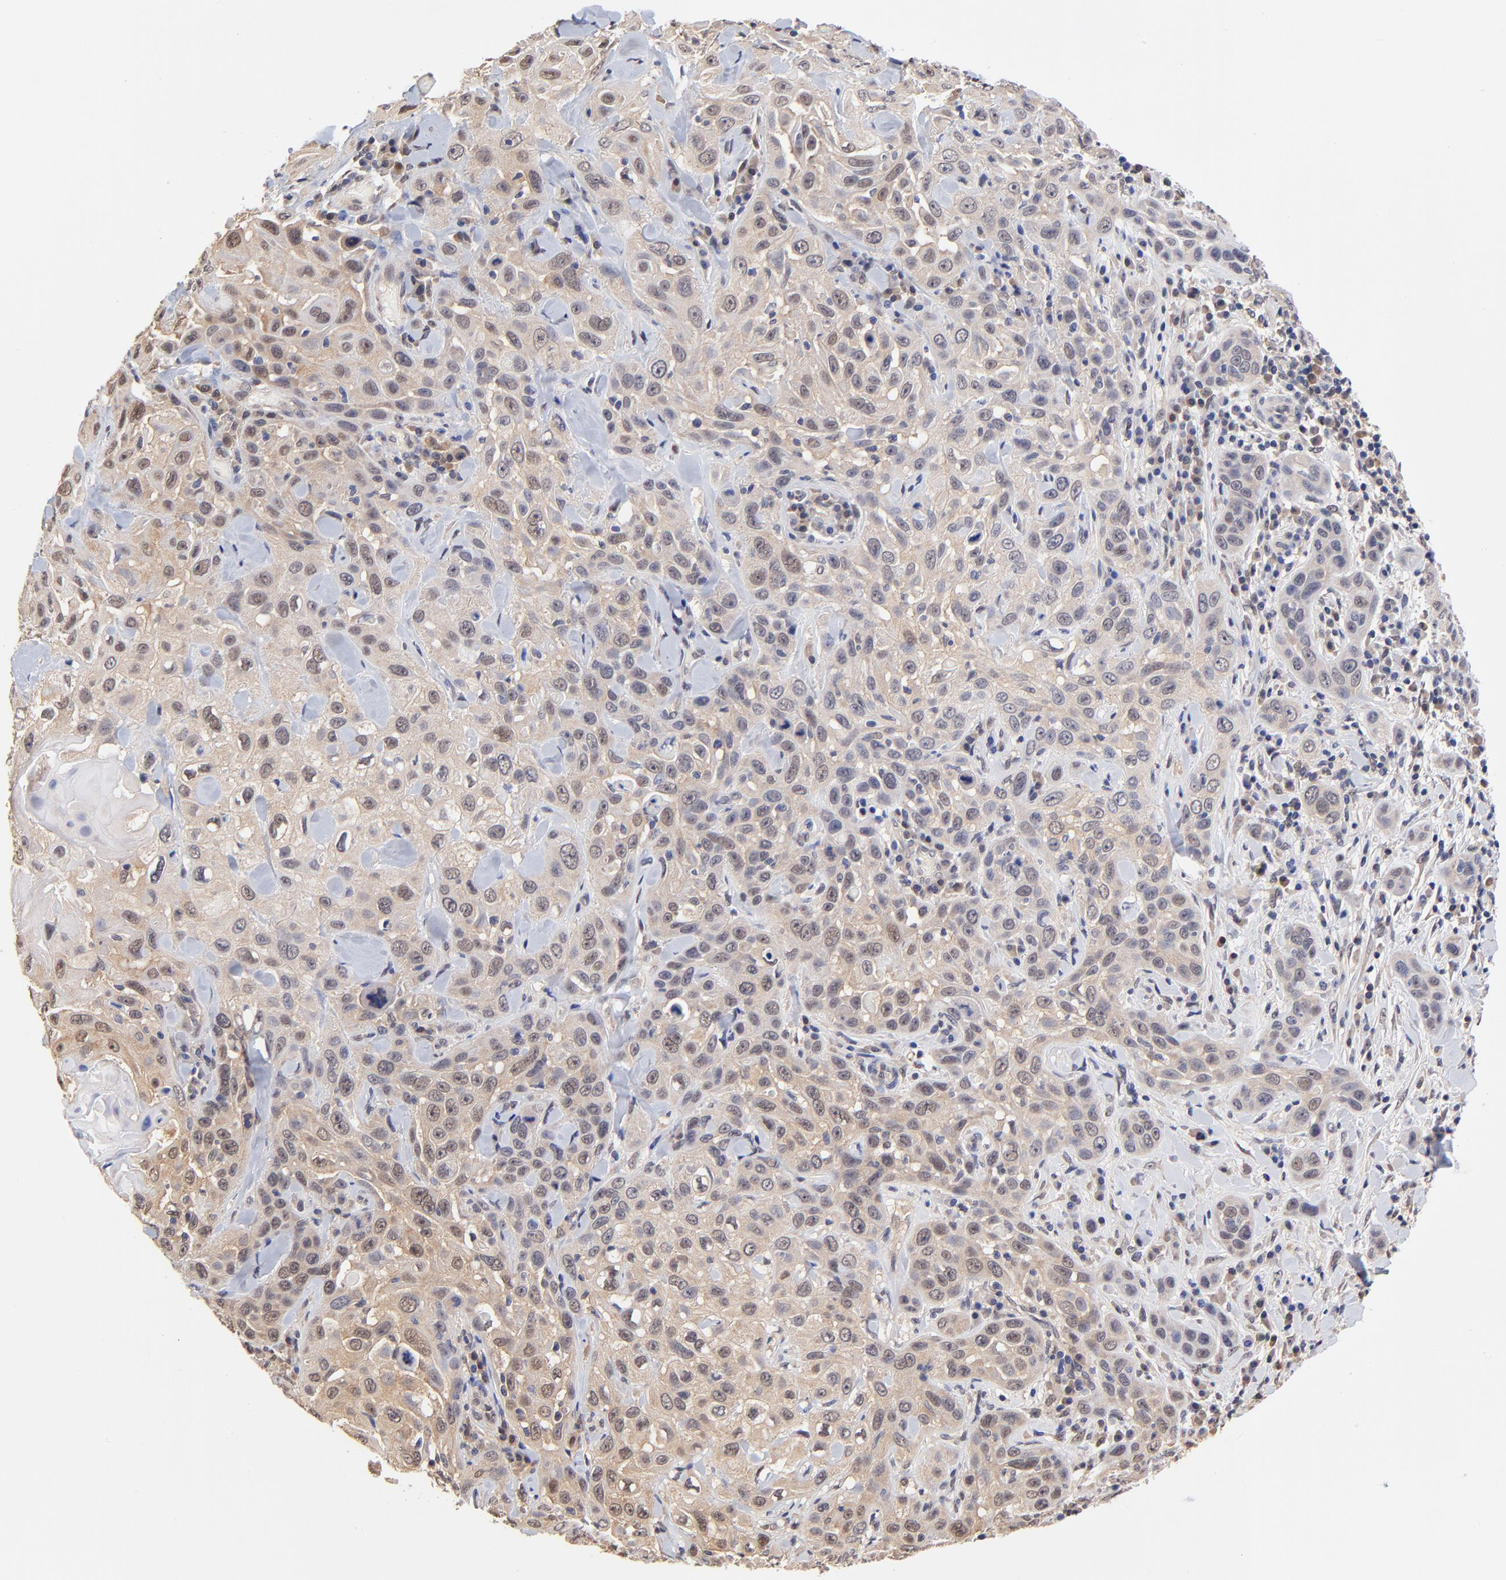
{"staining": {"intensity": "weak", "quantity": "25%-75%", "location": "cytoplasmic/membranous,nuclear"}, "tissue": "skin cancer", "cell_type": "Tumor cells", "image_type": "cancer", "snomed": [{"axis": "morphology", "description": "Squamous cell carcinoma, NOS"}, {"axis": "topography", "description": "Skin"}], "caption": "Skin cancer stained with DAB (3,3'-diaminobenzidine) immunohistochemistry shows low levels of weak cytoplasmic/membranous and nuclear staining in approximately 25%-75% of tumor cells. (DAB = brown stain, brightfield microscopy at high magnification).", "gene": "TXNL1", "patient": {"sex": "male", "age": 84}}